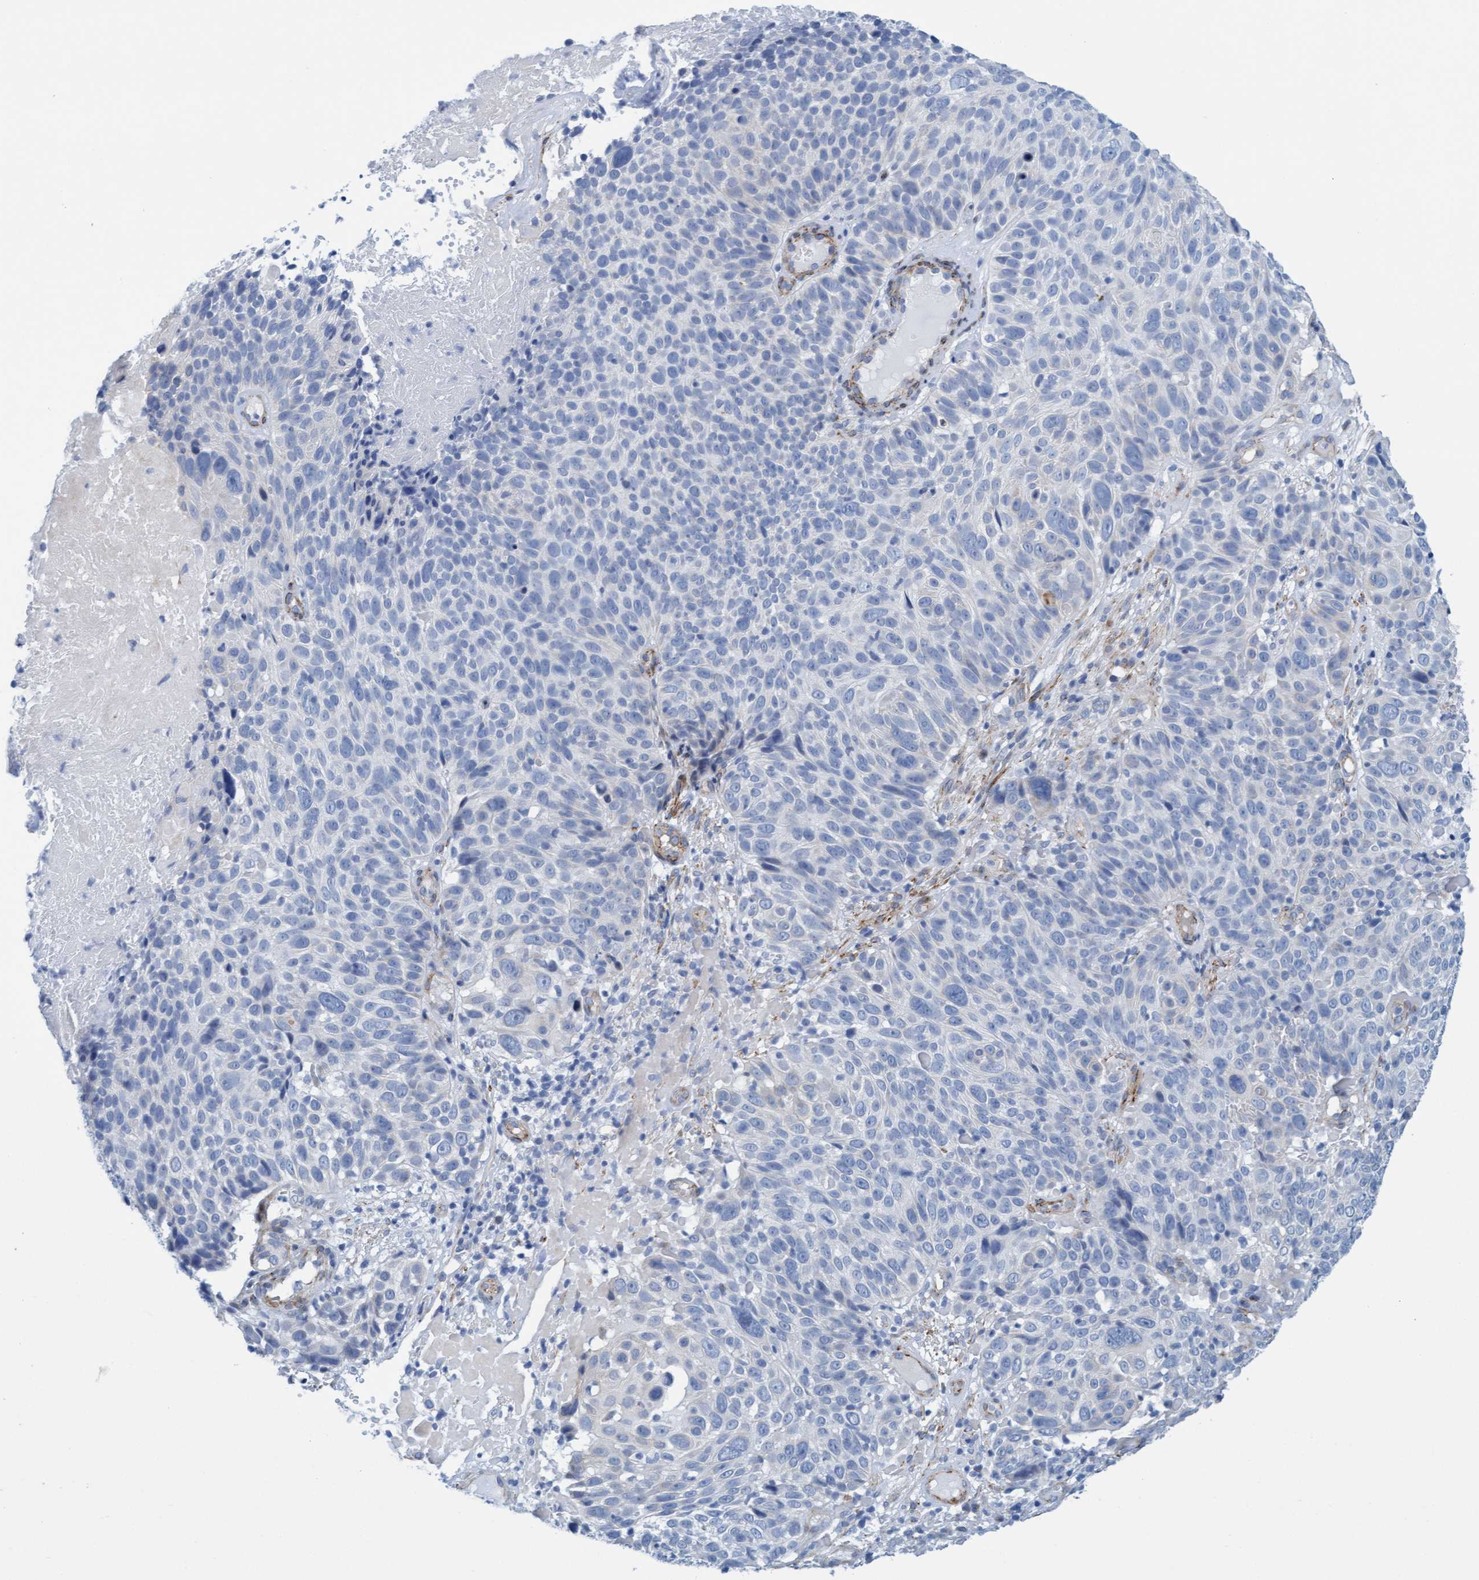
{"staining": {"intensity": "negative", "quantity": "none", "location": "none"}, "tissue": "cervical cancer", "cell_type": "Tumor cells", "image_type": "cancer", "snomed": [{"axis": "morphology", "description": "Squamous cell carcinoma, NOS"}, {"axis": "topography", "description": "Cervix"}], "caption": "The immunohistochemistry (IHC) photomicrograph has no significant expression in tumor cells of squamous cell carcinoma (cervical) tissue. (DAB (3,3'-diaminobenzidine) immunohistochemistry visualized using brightfield microscopy, high magnification).", "gene": "MTFR1", "patient": {"sex": "female", "age": 74}}